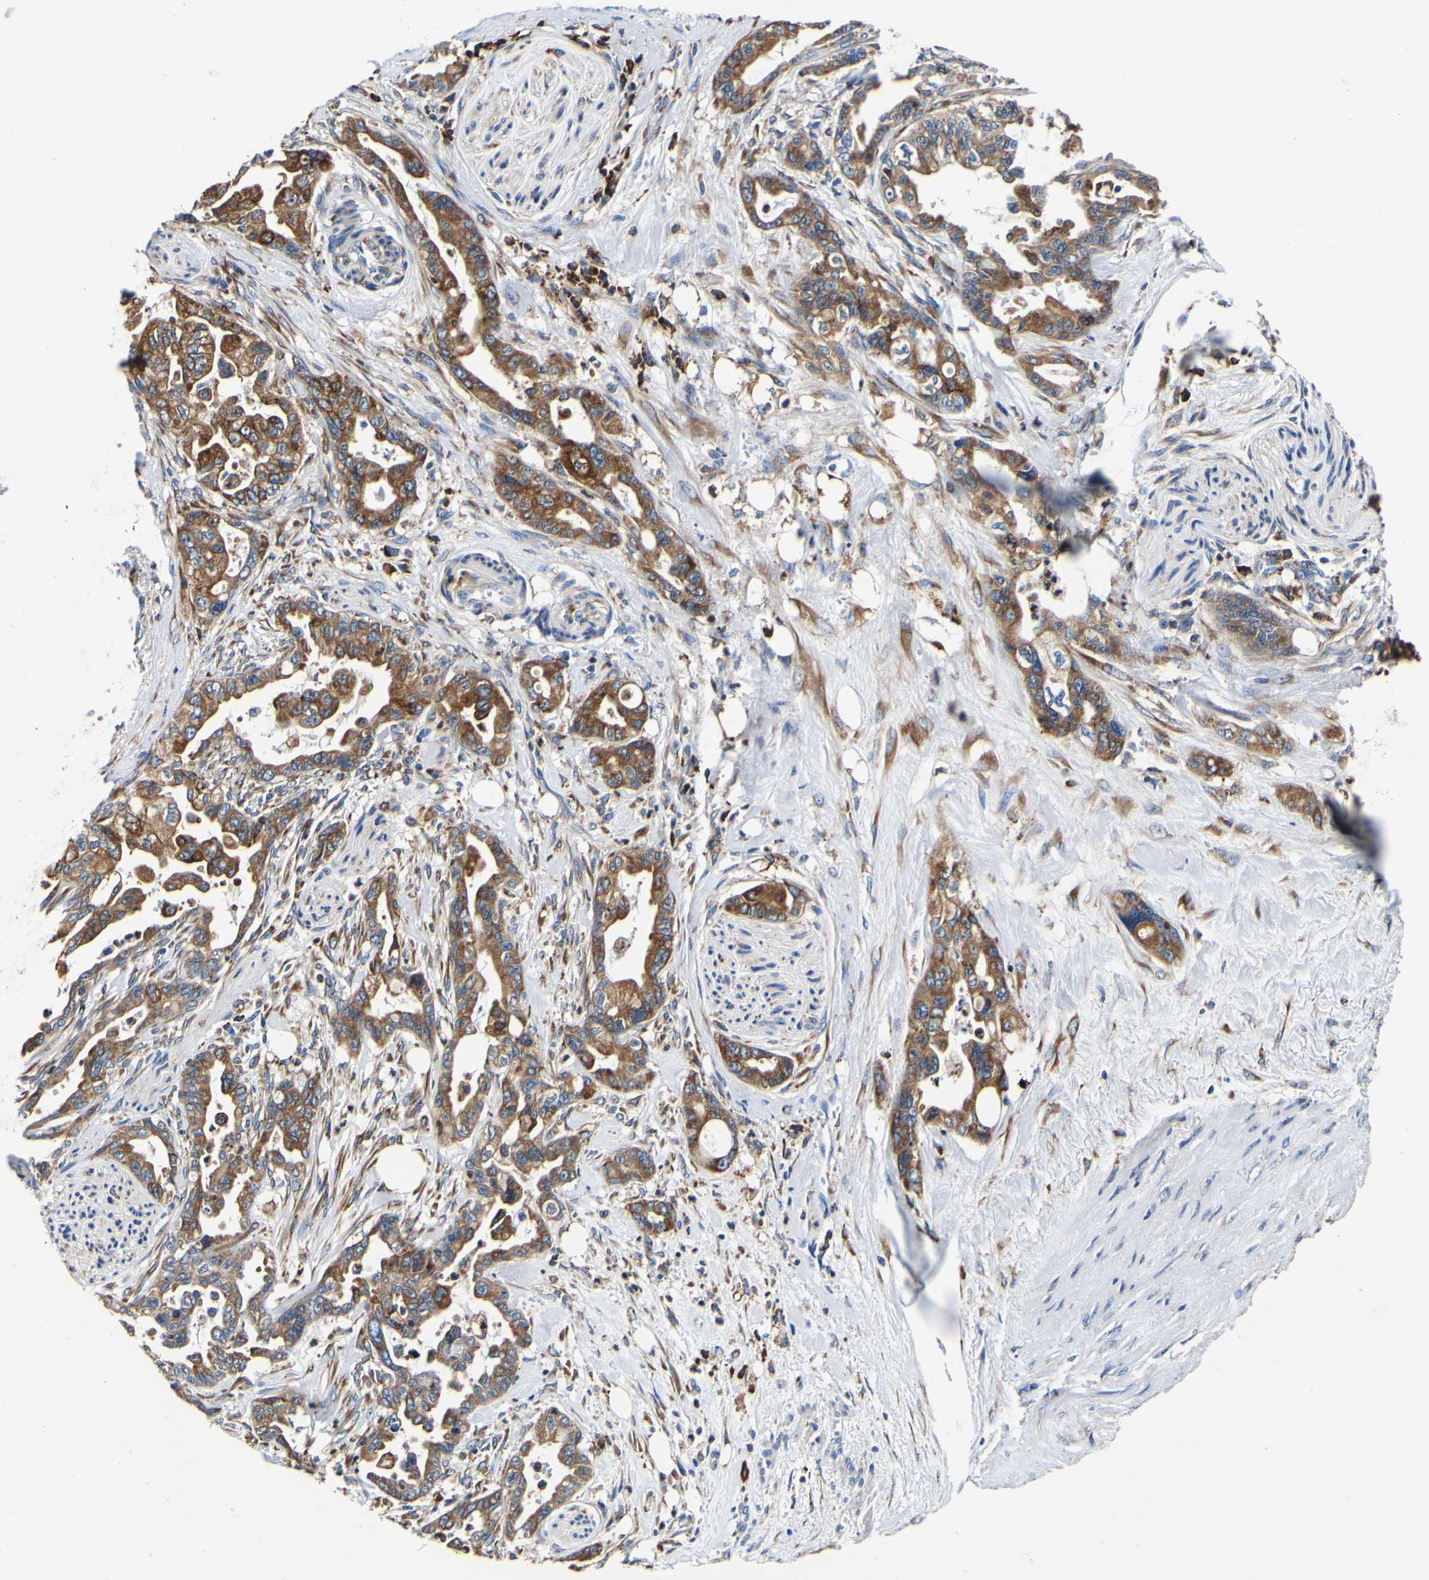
{"staining": {"intensity": "moderate", "quantity": ">75%", "location": "cytoplasmic/membranous"}, "tissue": "pancreatic cancer", "cell_type": "Tumor cells", "image_type": "cancer", "snomed": [{"axis": "morphology", "description": "Adenocarcinoma, NOS"}, {"axis": "topography", "description": "Pancreas"}], "caption": "Pancreatic cancer (adenocarcinoma) stained with DAB (3,3'-diaminobenzidine) IHC exhibits medium levels of moderate cytoplasmic/membranous expression in about >75% of tumor cells.", "gene": "P4HB", "patient": {"sex": "male", "age": 70}}